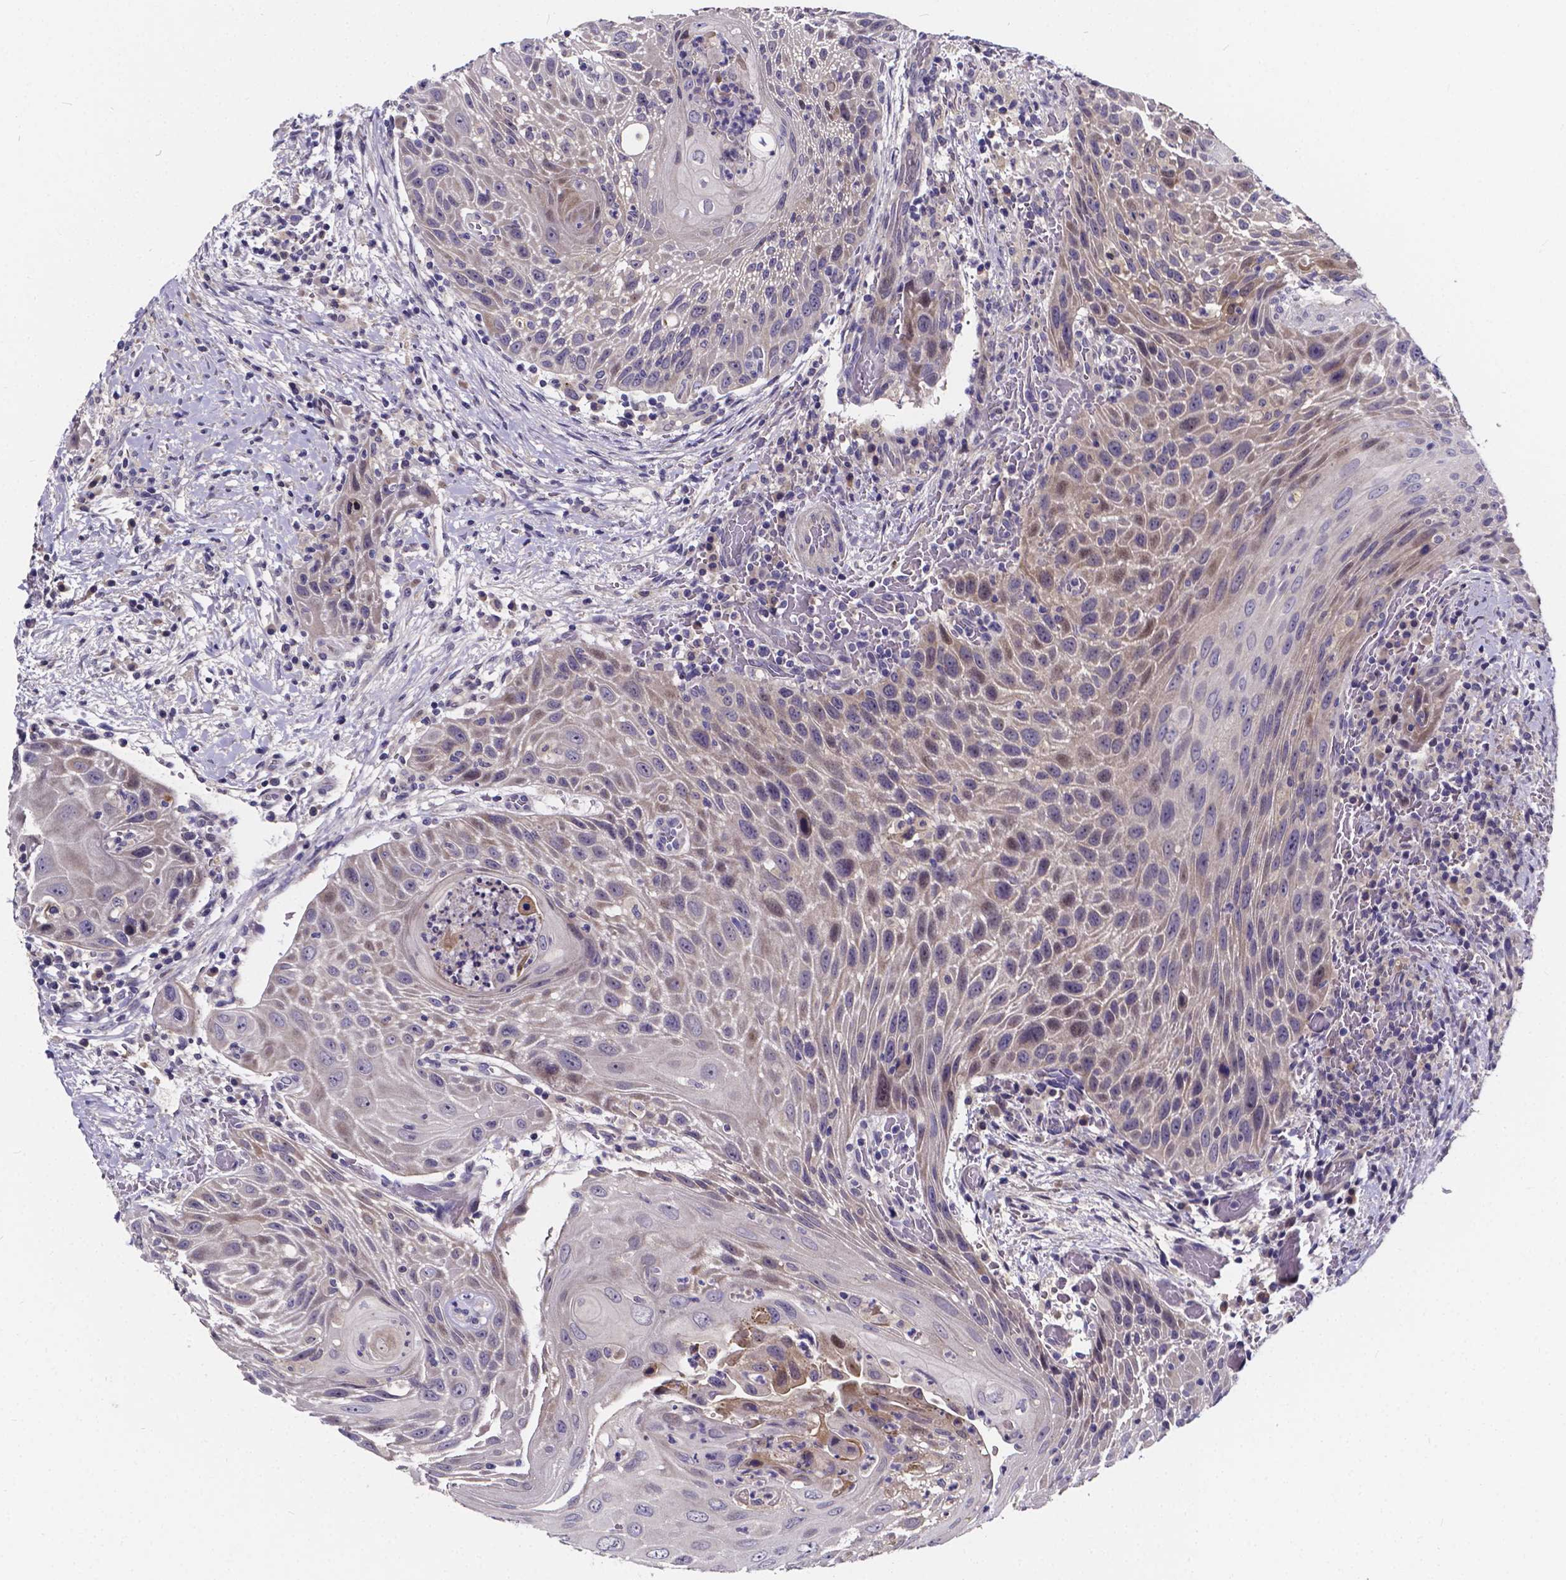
{"staining": {"intensity": "weak", "quantity": "<25%", "location": "cytoplasmic/membranous"}, "tissue": "head and neck cancer", "cell_type": "Tumor cells", "image_type": "cancer", "snomed": [{"axis": "morphology", "description": "Squamous cell carcinoma, NOS"}, {"axis": "topography", "description": "Head-Neck"}], "caption": "DAB (3,3'-diaminobenzidine) immunohistochemical staining of human squamous cell carcinoma (head and neck) displays no significant staining in tumor cells. (DAB immunohistochemistry visualized using brightfield microscopy, high magnification).", "gene": "SOWAHA", "patient": {"sex": "male", "age": 69}}